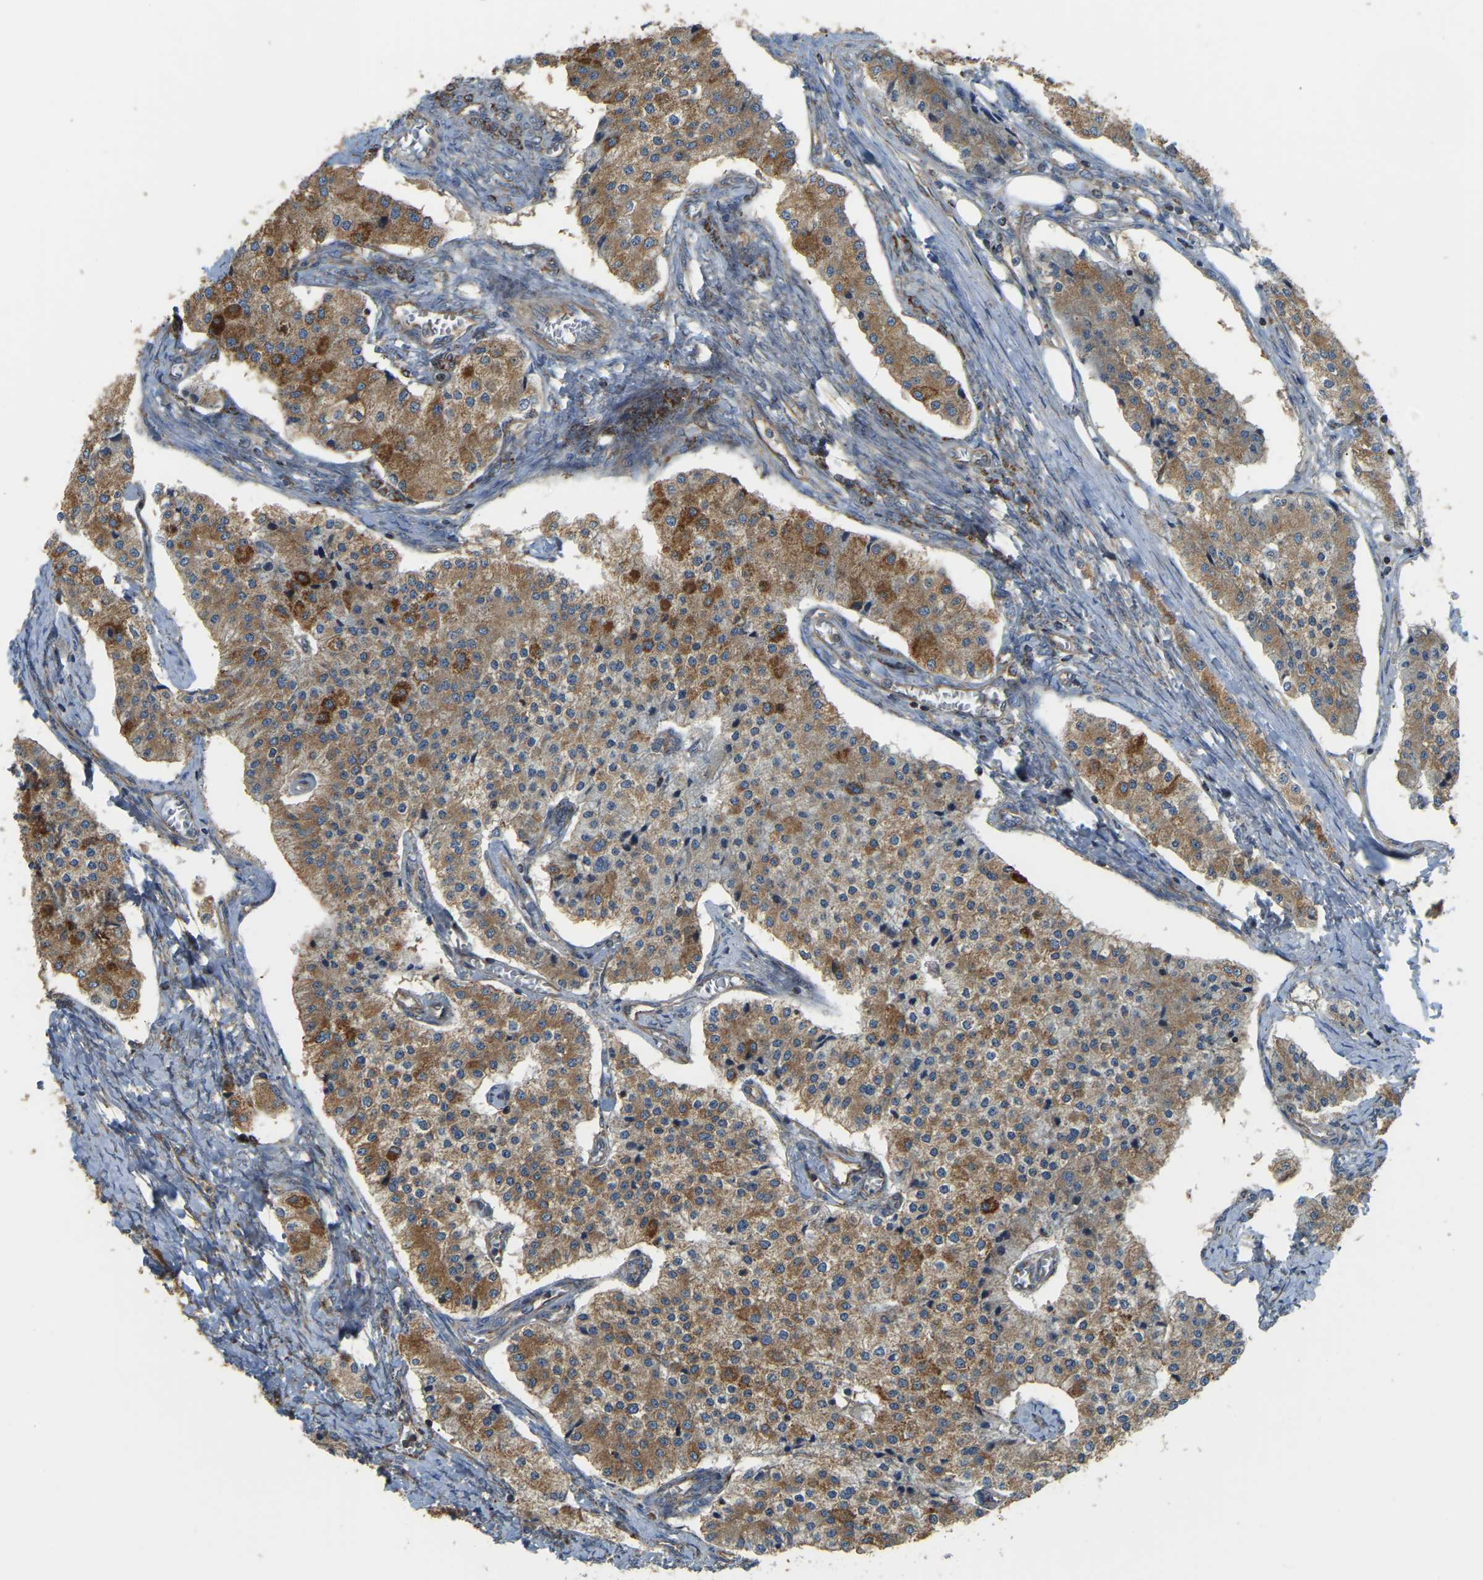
{"staining": {"intensity": "moderate", "quantity": ">75%", "location": "cytoplasmic/membranous"}, "tissue": "carcinoid", "cell_type": "Tumor cells", "image_type": "cancer", "snomed": [{"axis": "morphology", "description": "Carcinoid, malignant, NOS"}, {"axis": "topography", "description": "Colon"}], "caption": "Immunohistochemistry (IHC) of malignant carcinoid displays medium levels of moderate cytoplasmic/membranous staining in approximately >75% of tumor cells. Using DAB (3,3'-diaminobenzidine) (brown) and hematoxylin (blue) stains, captured at high magnification using brightfield microscopy.", "gene": "PSMD7", "patient": {"sex": "female", "age": 52}}